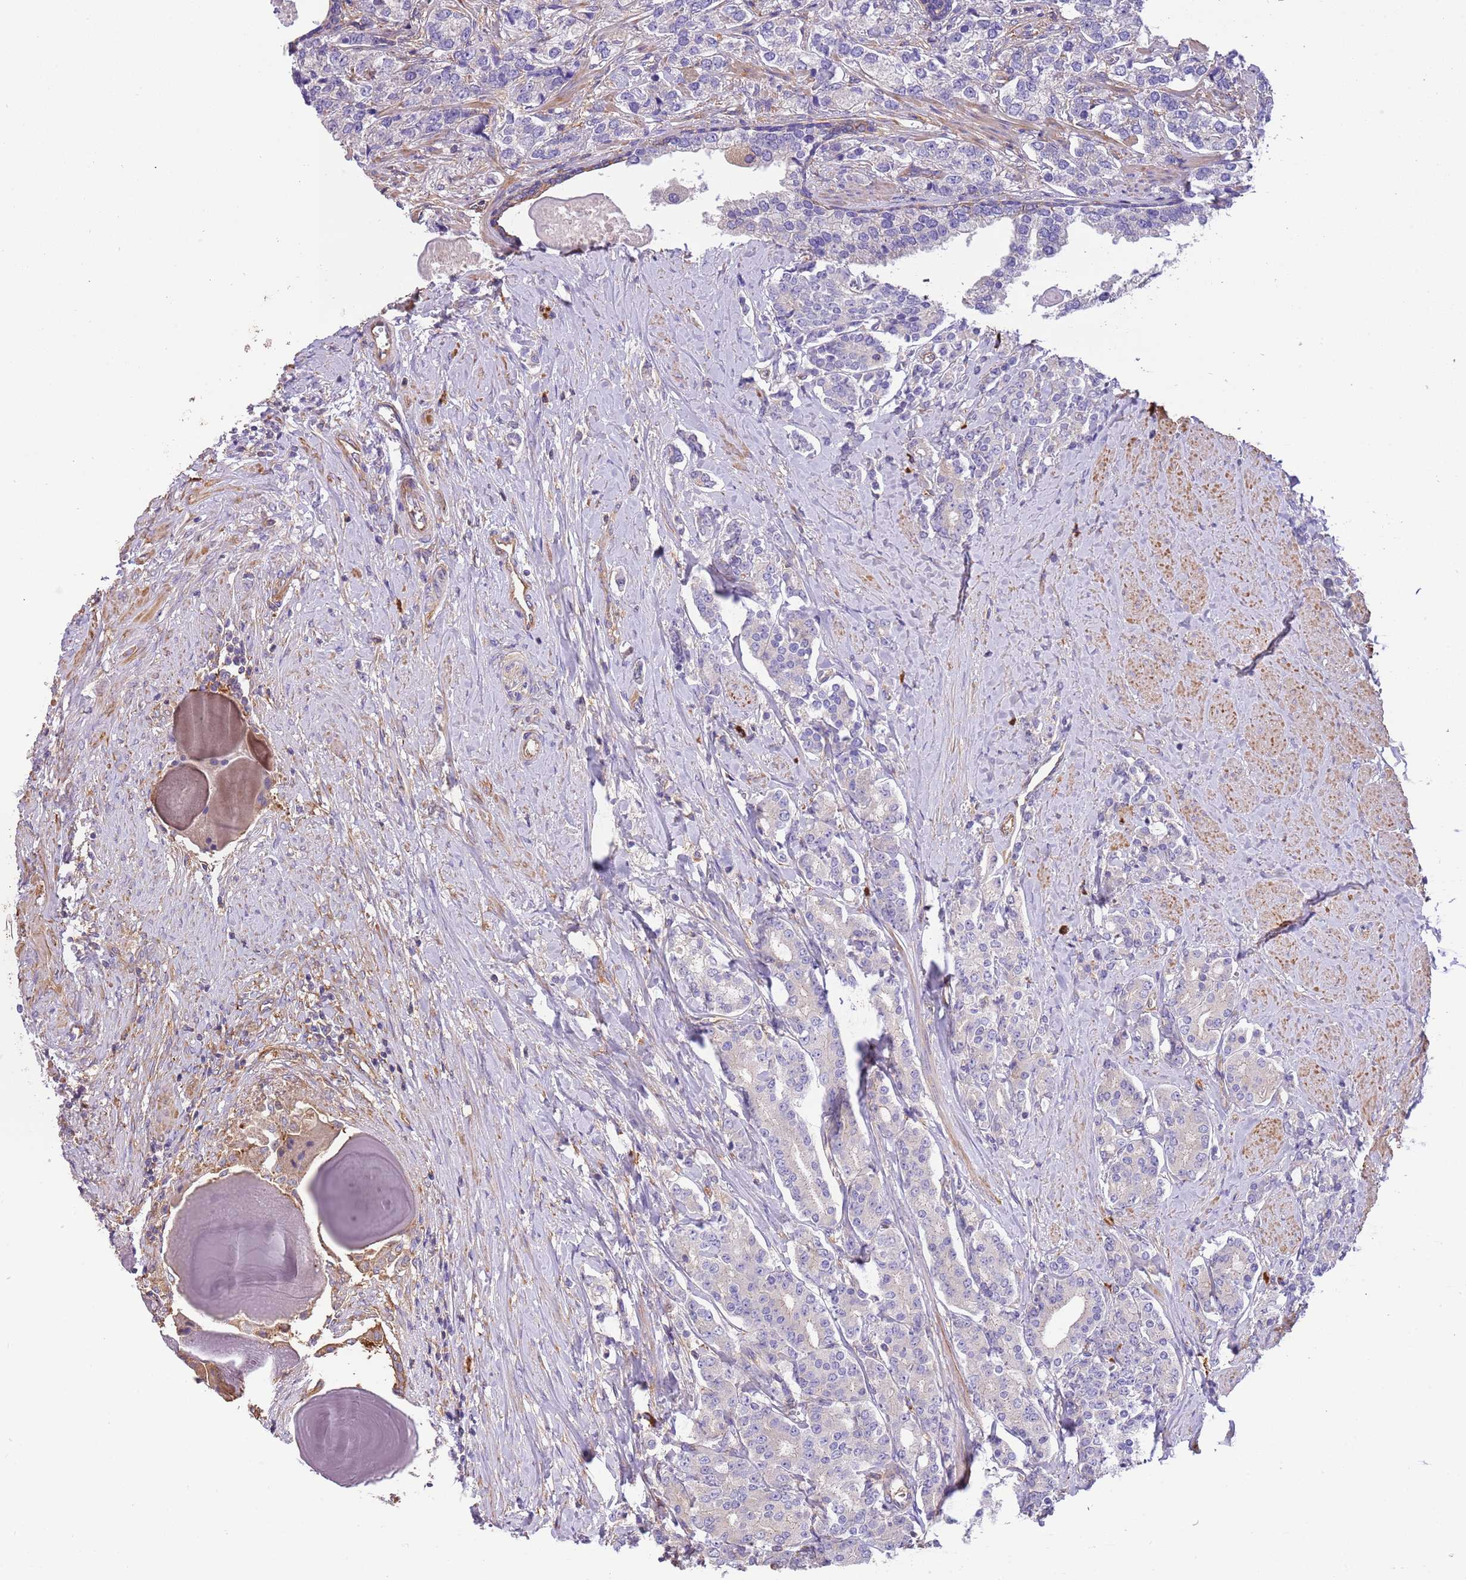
{"staining": {"intensity": "negative", "quantity": "none", "location": "none"}, "tissue": "prostate cancer", "cell_type": "Tumor cells", "image_type": "cancer", "snomed": [{"axis": "morphology", "description": "Adenocarcinoma, High grade"}, {"axis": "topography", "description": "Prostate"}], "caption": "IHC image of neoplastic tissue: human prostate adenocarcinoma (high-grade) stained with DAB (3,3'-diaminobenzidine) reveals no significant protein positivity in tumor cells.", "gene": "NAALADL1", "patient": {"sex": "male", "age": 62}}